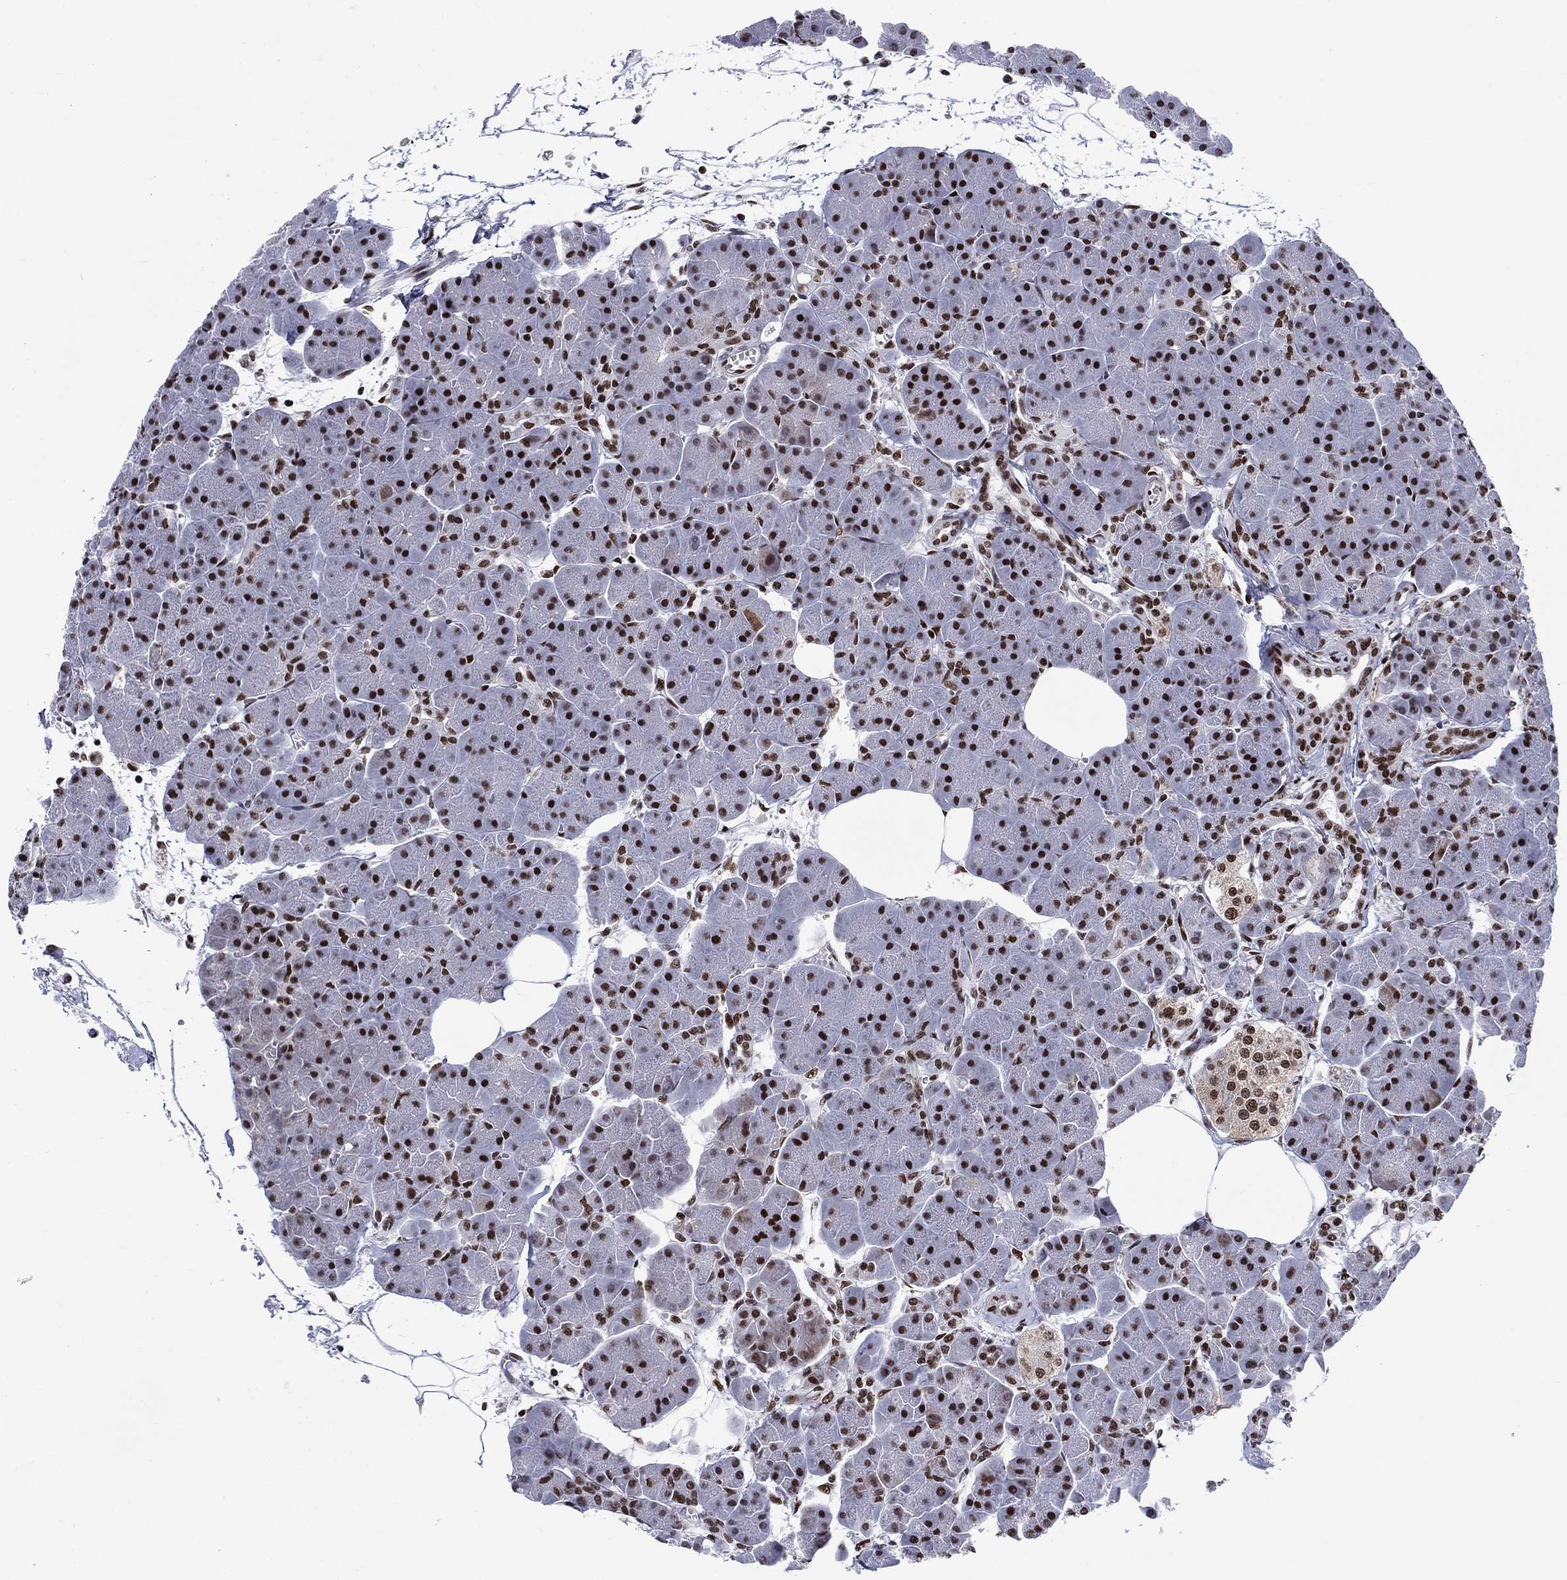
{"staining": {"intensity": "strong", "quantity": "25%-75%", "location": "nuclear"}, "tissue": "pancreas", "cell_type": "Exocrine glandular cells", "image_type": "normal", "snomed": [{"axis": "morphology", "description": "Normal tissue, NOS"}, {"axis": "topography", "description": "Adipose tissue"}, {"axis": "topography", "description": "Pancreas"}, {"axis": "topography", "description": "Peripheral nerve tissue"}], "caption": "Immunohistochemical staining of unremarkable pancreas displays 25%-75% levels of strong nuclear protein positivity in about 25%-75% of exocrine glandular cells.", "gene": "RPRD1B", "patient": {"sex": "female", "age": 58}}